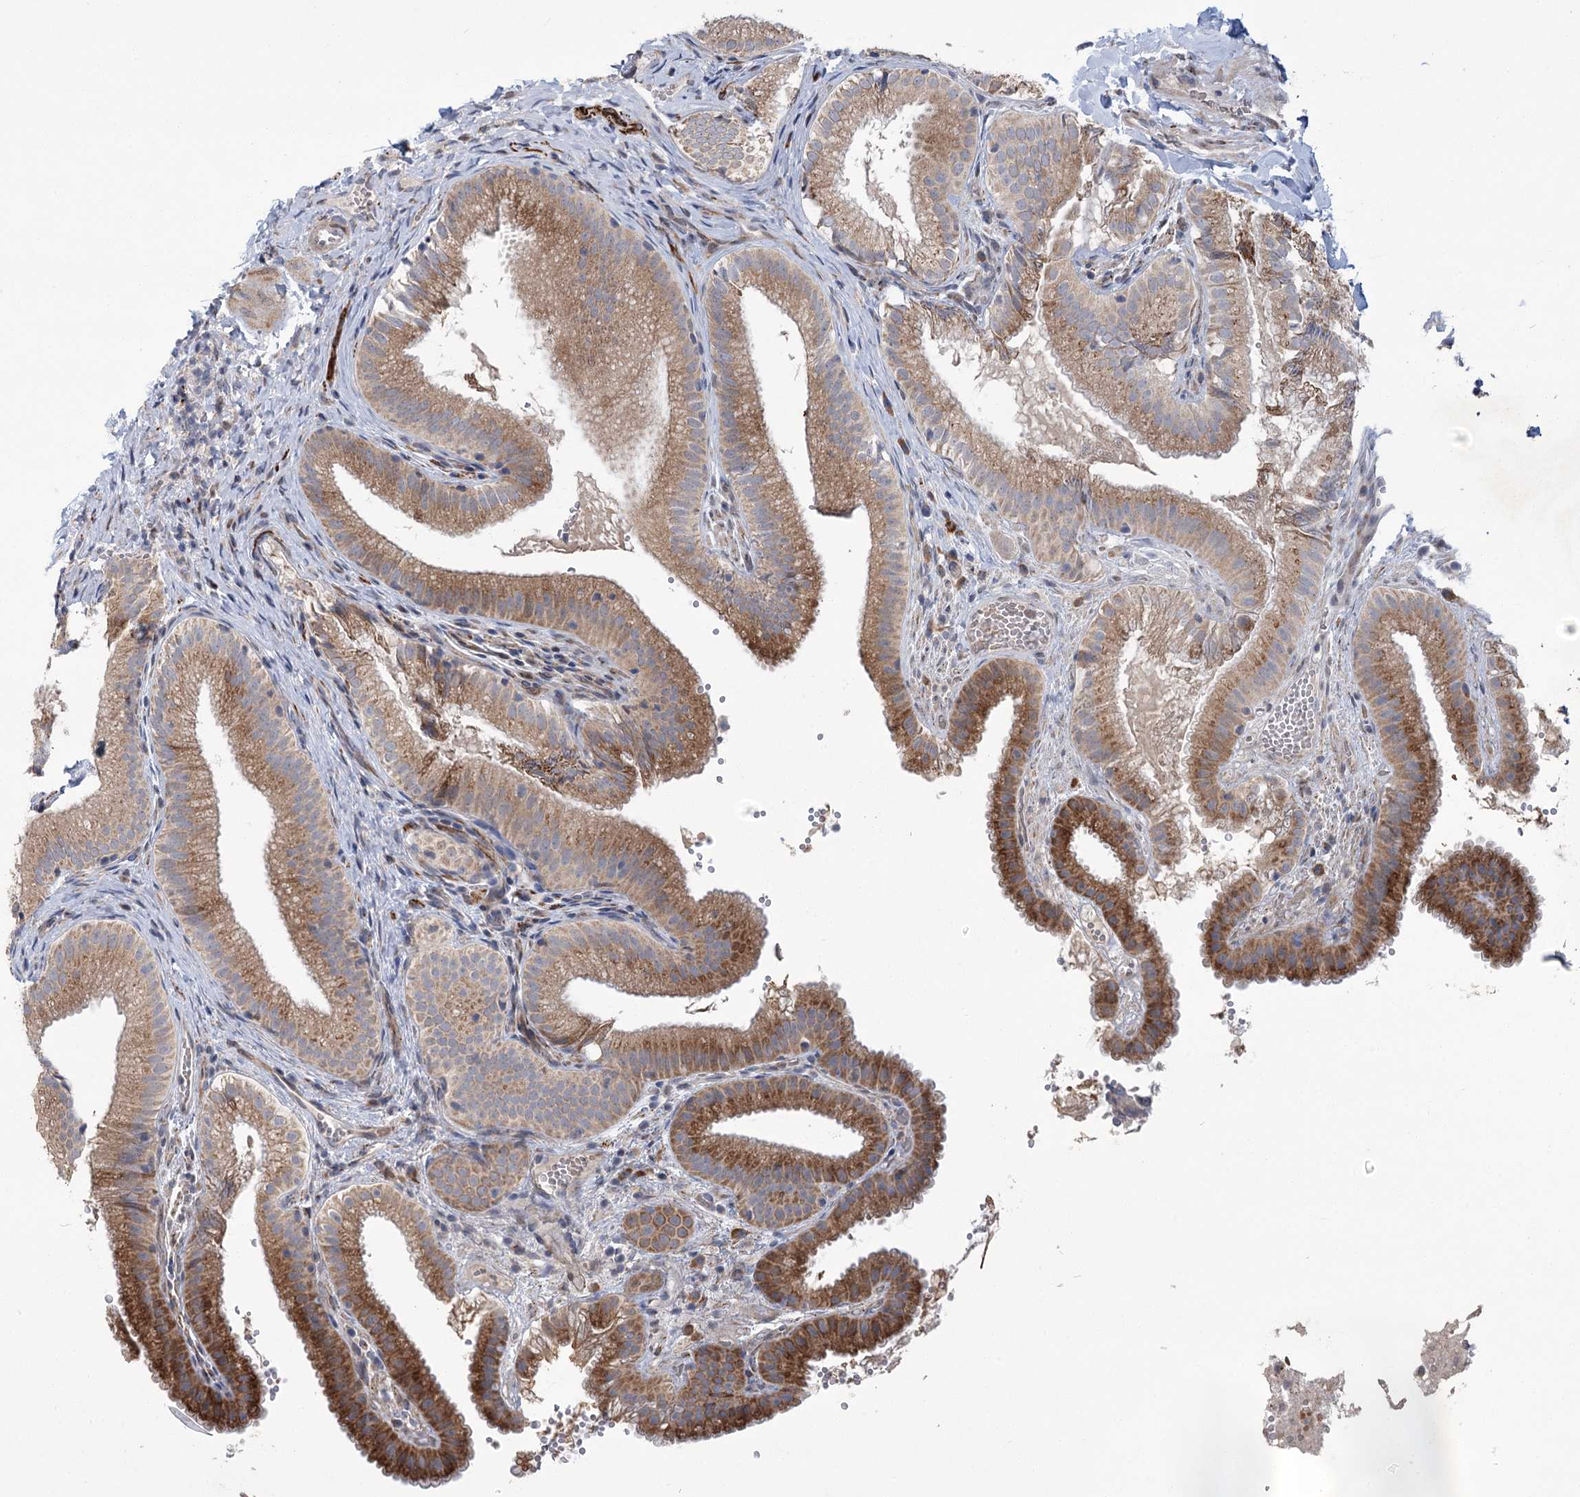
{"staining": {"intensity": "strong", "quantity": ">75%", "location": "cytoplasmic/membranous"}, "tissue": "gallbladder", "cell_type": "Glandular cells", "image_type": "normal", "snomed": [{"axis": "morphology", "description": "Normal tissue, NOS"}, {"axis": "topography", "description": "Gallbladder"}], "caption": "Gallbladder stained with a brown dye displays strong cytoplasmic/membranous positive staining in approximately >75% of glandular cells.", "gene": "GCNT4", "patient": {"sex": "female", "age": 30}}